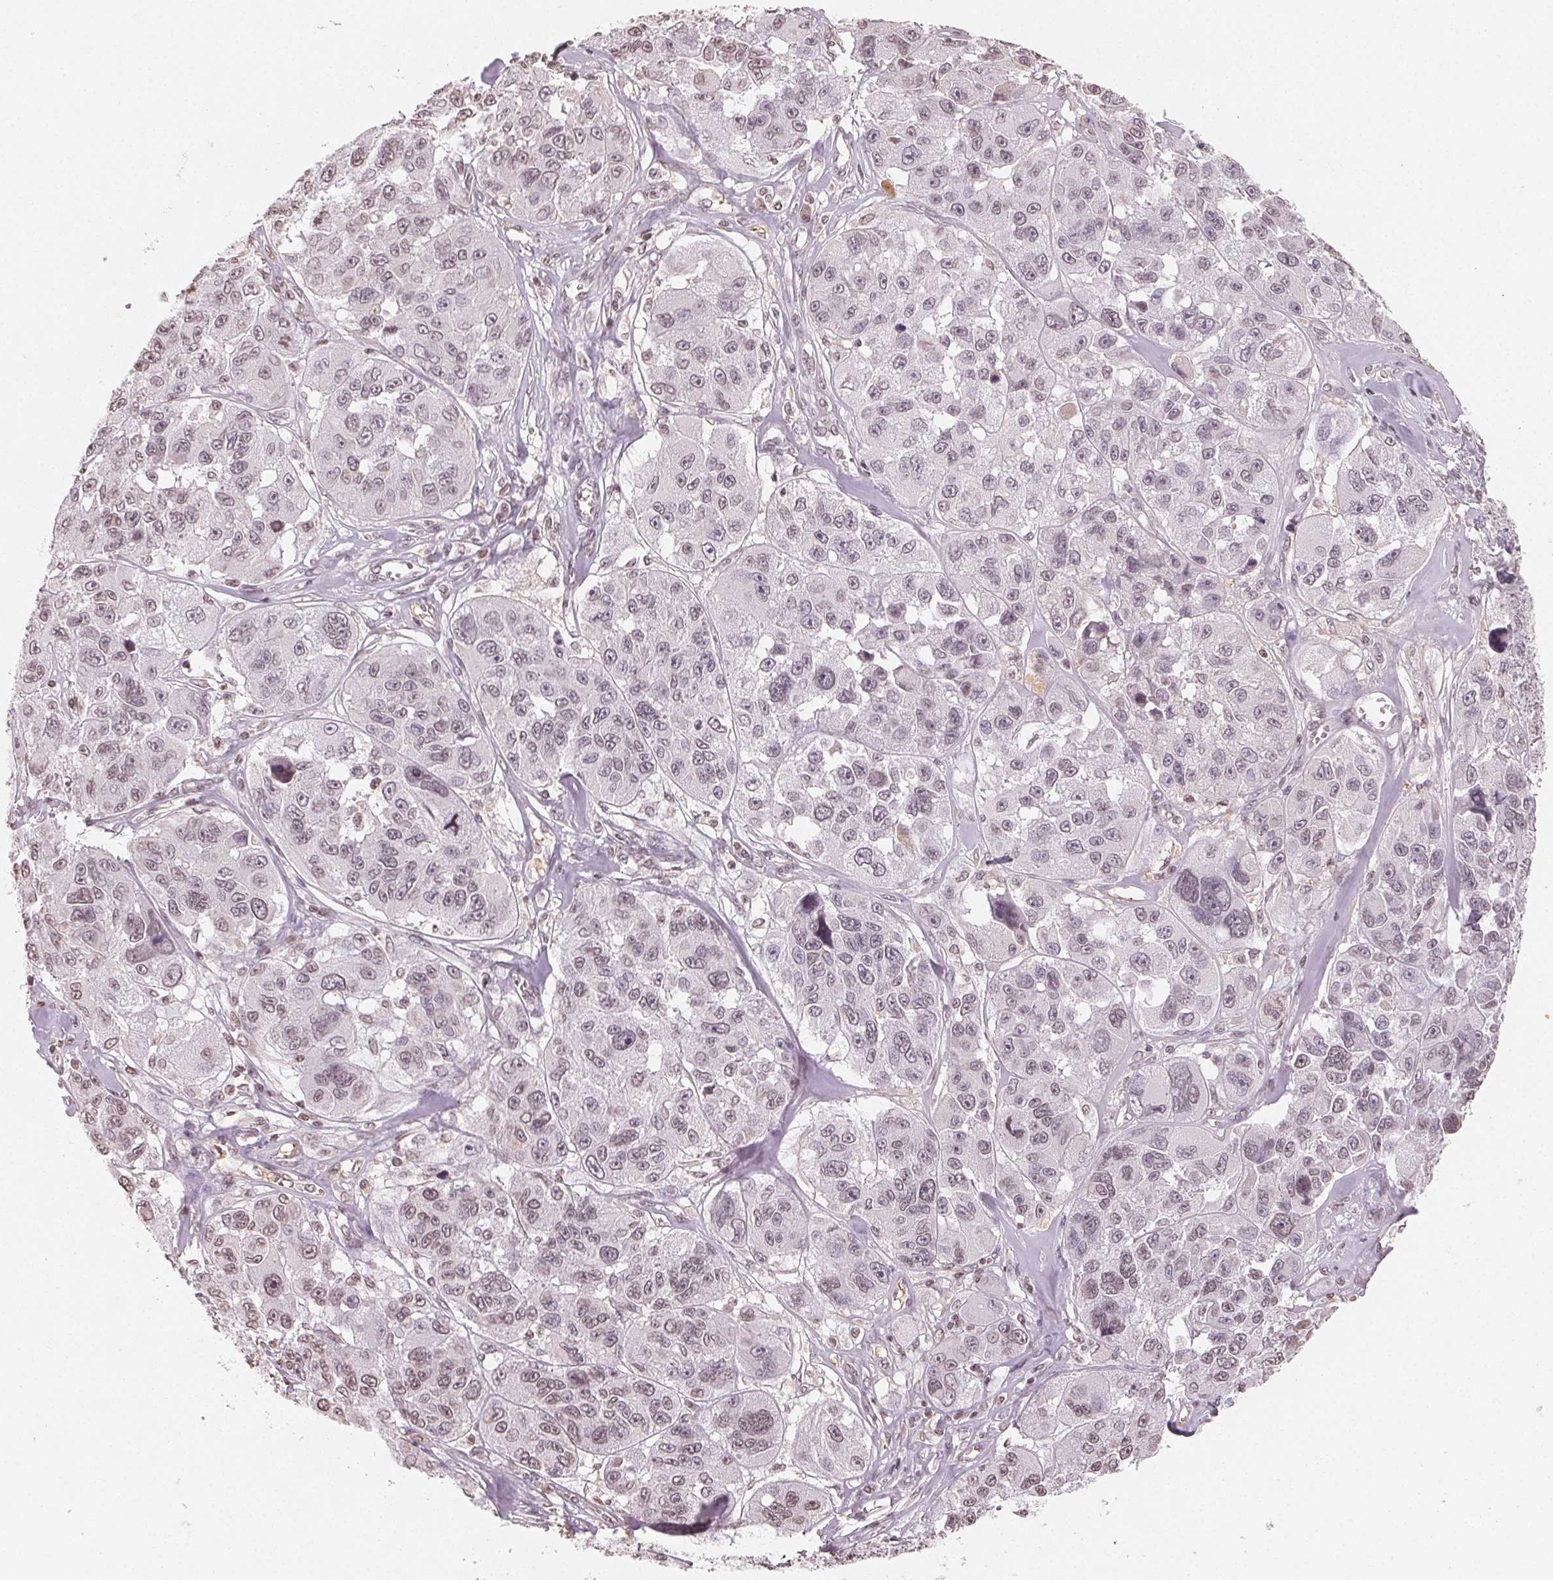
{"staining": {"intensity": "weak", "quantity": "25%-75%", "location": "nuclear"}, "tissue": "melanoma", "cell_type": "Tumor cells", "image_type": "cancer", "snomed": [{"axis": "morphology", "description": "Malignant melanoma, NOS"}, {"axis": "topography", "description": "Skin"}], "caption": "Immunohistochemistry of melanoma demonstrates low levels of weak nuclear positivity in approximately 25%-75% of tumor cells.", "gene": "TBP", "patient": {"sex": "female", "age": 66}}